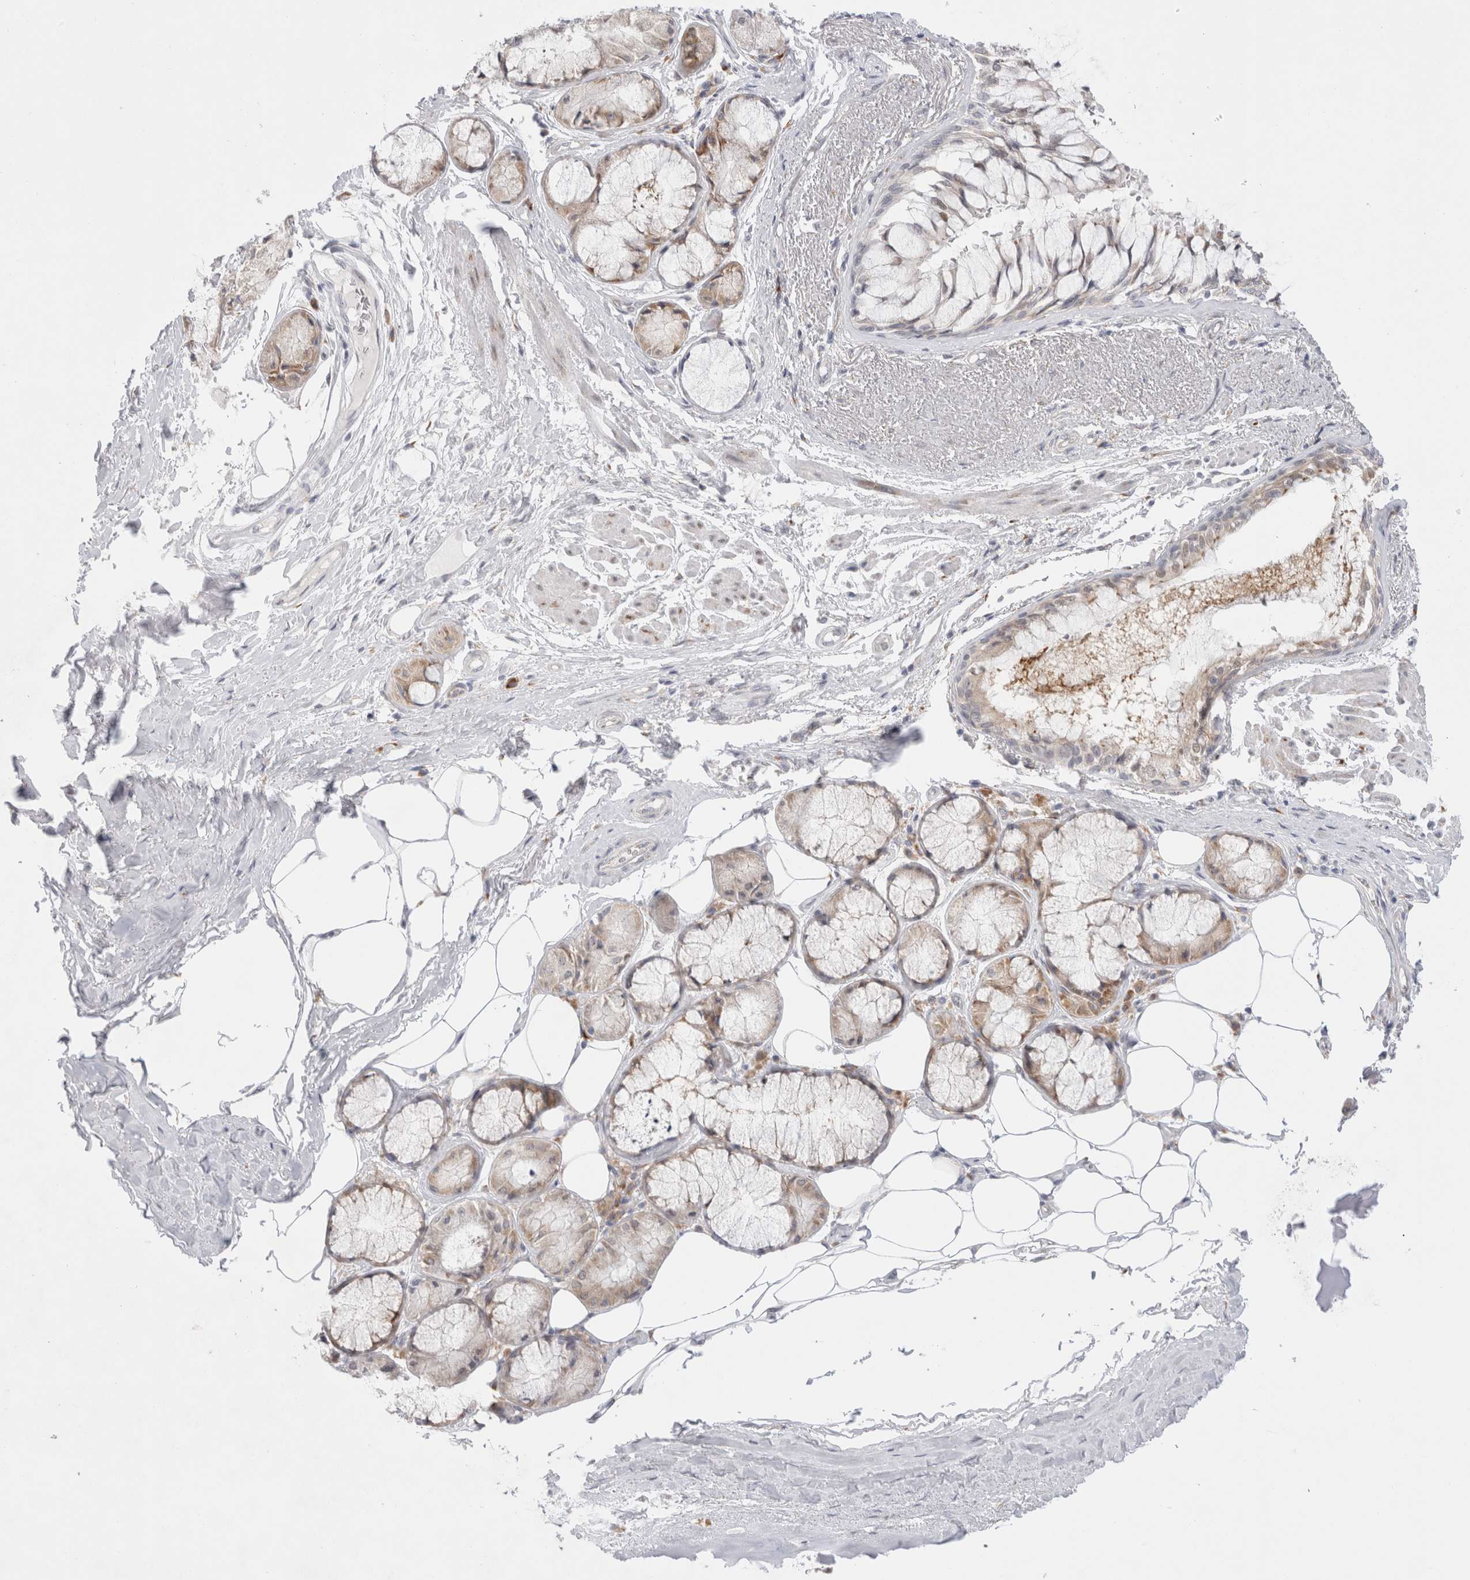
{"staining": {"intensity": "weak", "quantity": "<25%", "location": "cytoplasmic/membranous"}, "tissue": "bronchus", "cell_type": "Respiratory epithelial cells", "image_type": "normal", "snomed": [{"axis": "morphology", "description": "Normal tissue, NOS"}, {"axis": "topography", "description": "Bronchus"}], "caption": "Image shows no significant protein positivity in respiratory epithelial cells of unremarkable bronchus.", "gene": "TRMT1L", "patient": {"sex": "male", "age": 66}}